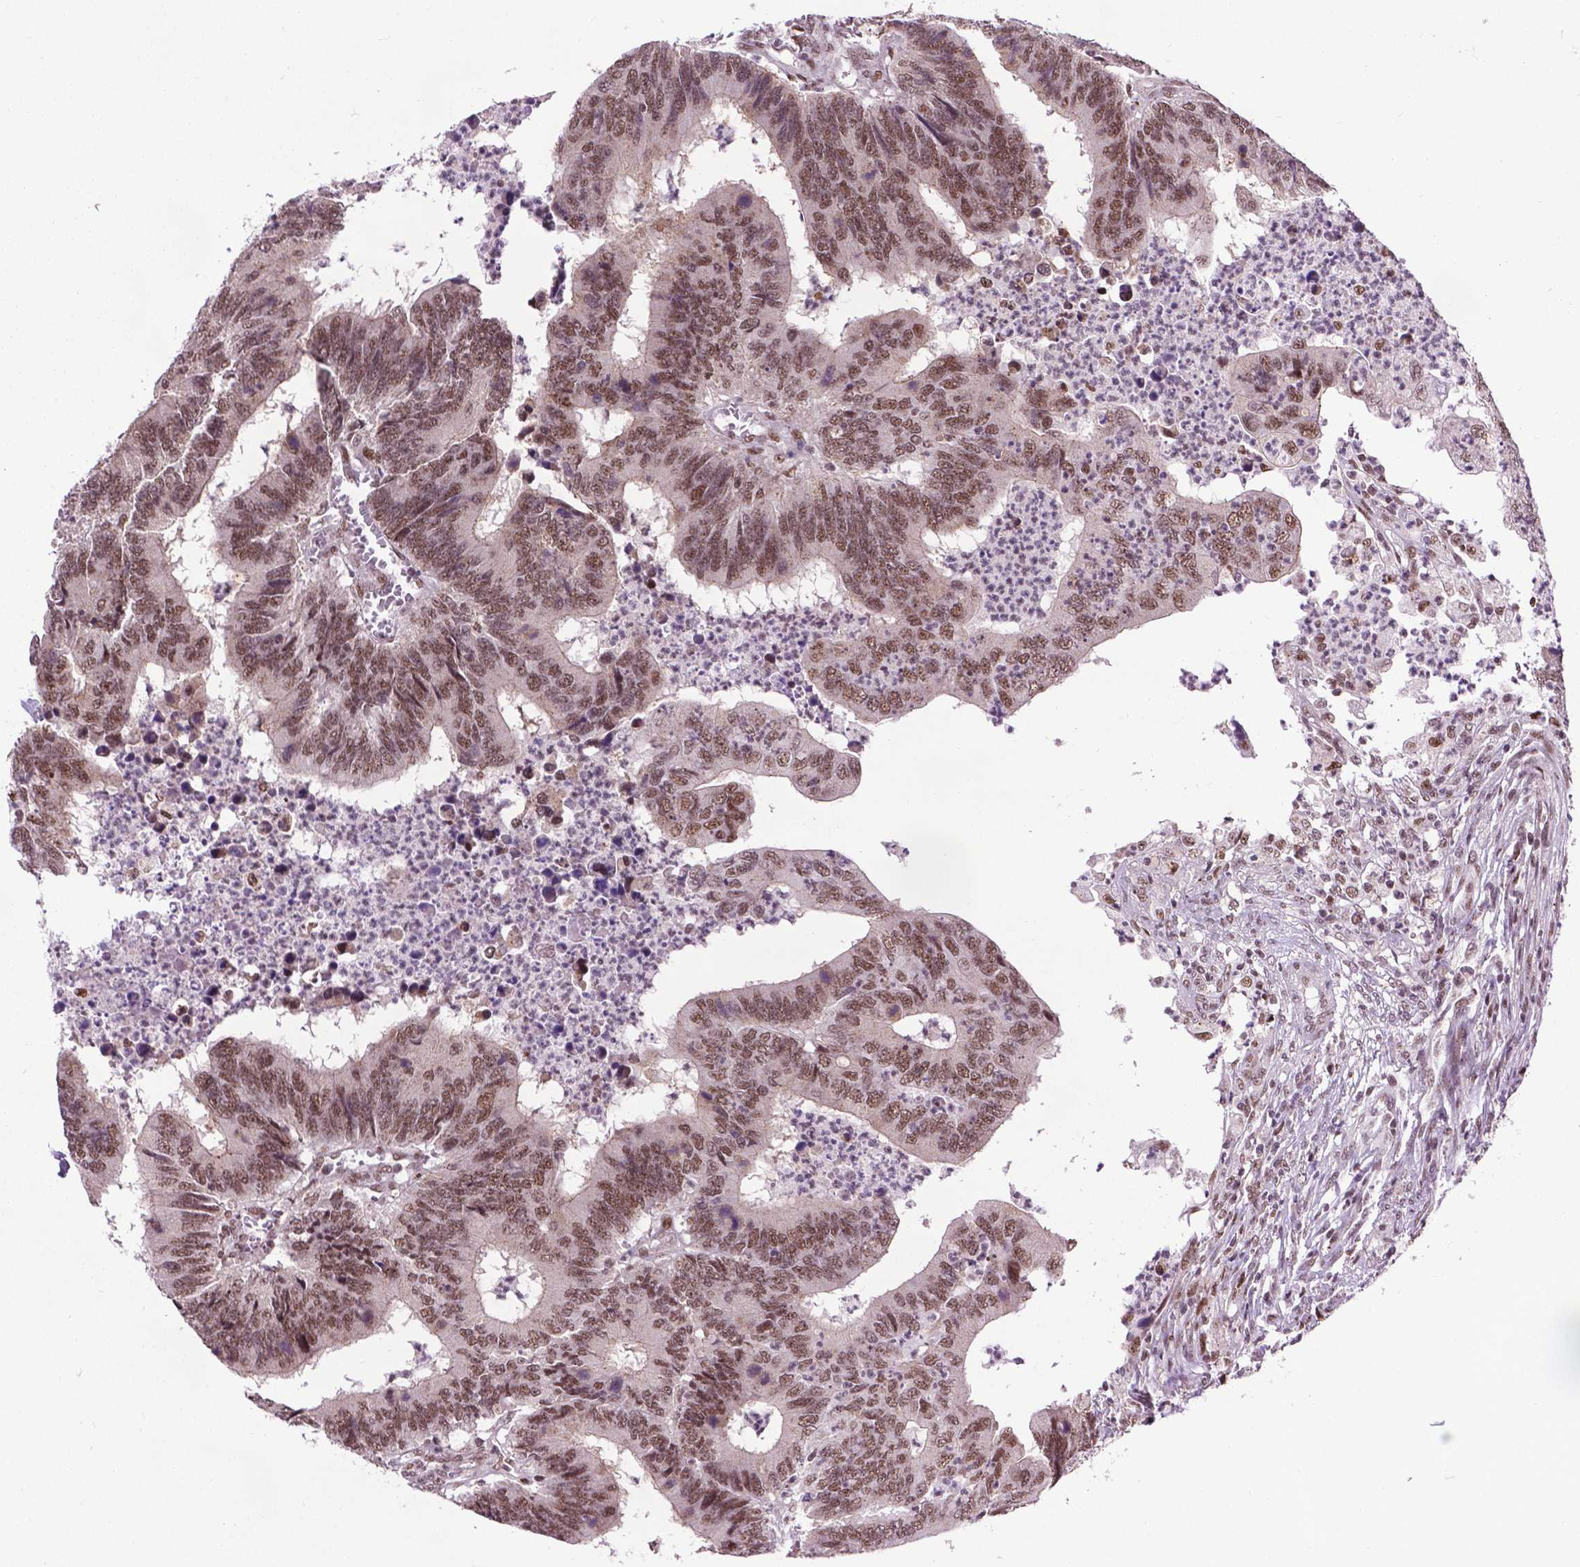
{"staining": {"intensity": "strong", "quantity": ">75%", "location": "nuclear"}, "tissue": "colorectal cancer", "cell_type": "Tumor cells", "image_type": "cancer", "snomed": [{"axis": "morphology", "description": "Adenocarcinoma, NOS"}, {"axis": "topography", "description": "Colon"}], "caption": "Protein staining of adenocarcinoma (colorectal) tissue demonstrates strong nuclear staining in about >75% of tumor cells. The staining was performed using DAB (3,3'-diaminobenzidine) to visualize the protein expression in brown, while the nuclei were stained in blue with hematoxylin (Magnification: 20x).", "gene": "EAF1", "patient": {"sex": "female", "age": 67}}